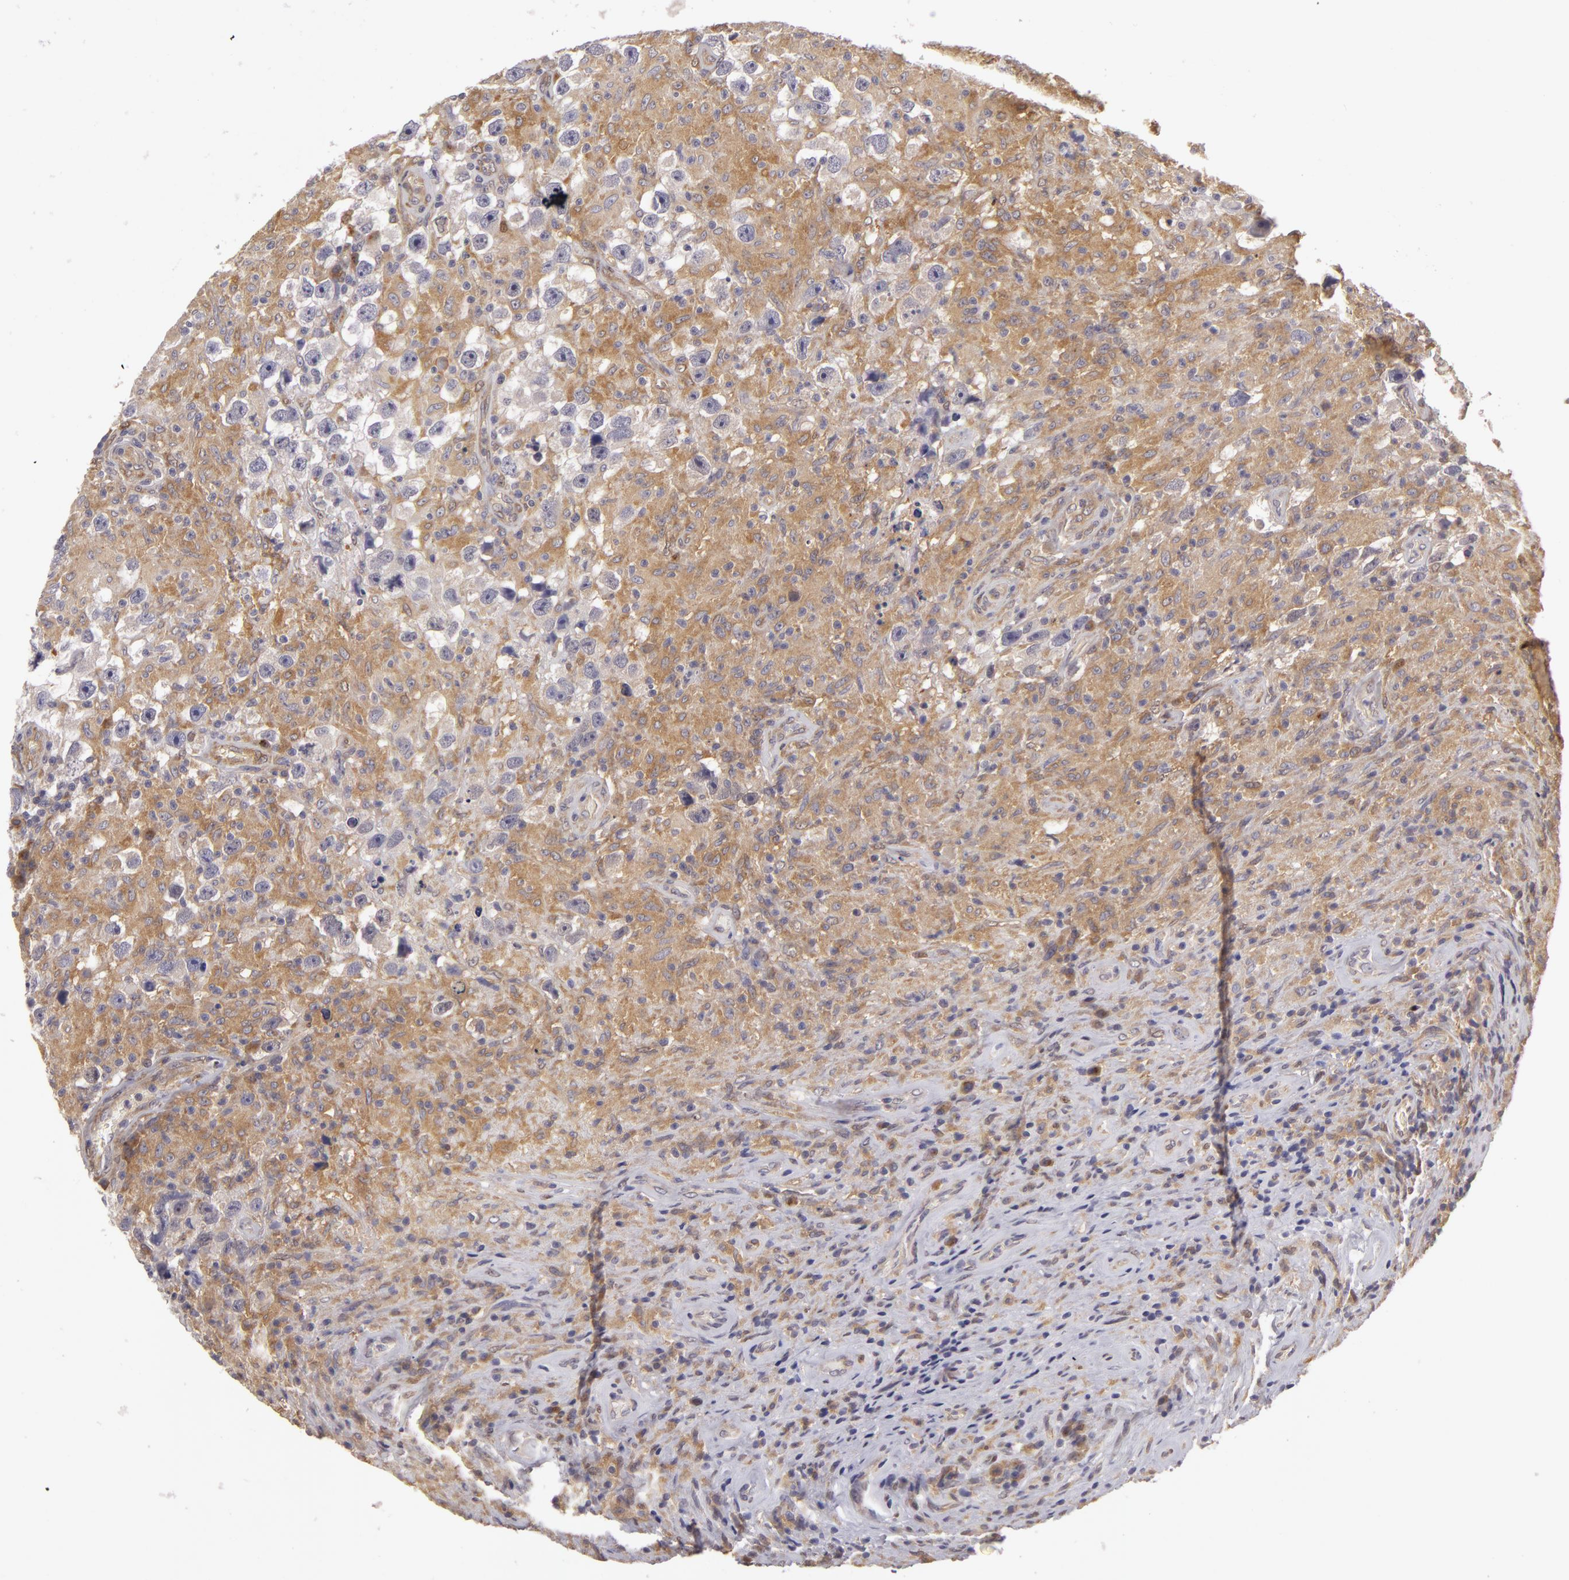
{"staining": {"intensity": "negative", "quantity": "none", "location": "none"}, "tissue": "testis cancer", "cell_type": "Tumor cells", "image_type": "cancer", "snomed": [{"axis": "morphology", "description": "Seminoma, NOS"}, {"axis": "topography", "description": "Testis"}], "caption": "Photomicrograph shows no significant protein staining in tumor cells of testis seminoma.", "gene": "ZNF229", "patient": {"sex": "male", "age": 34}}